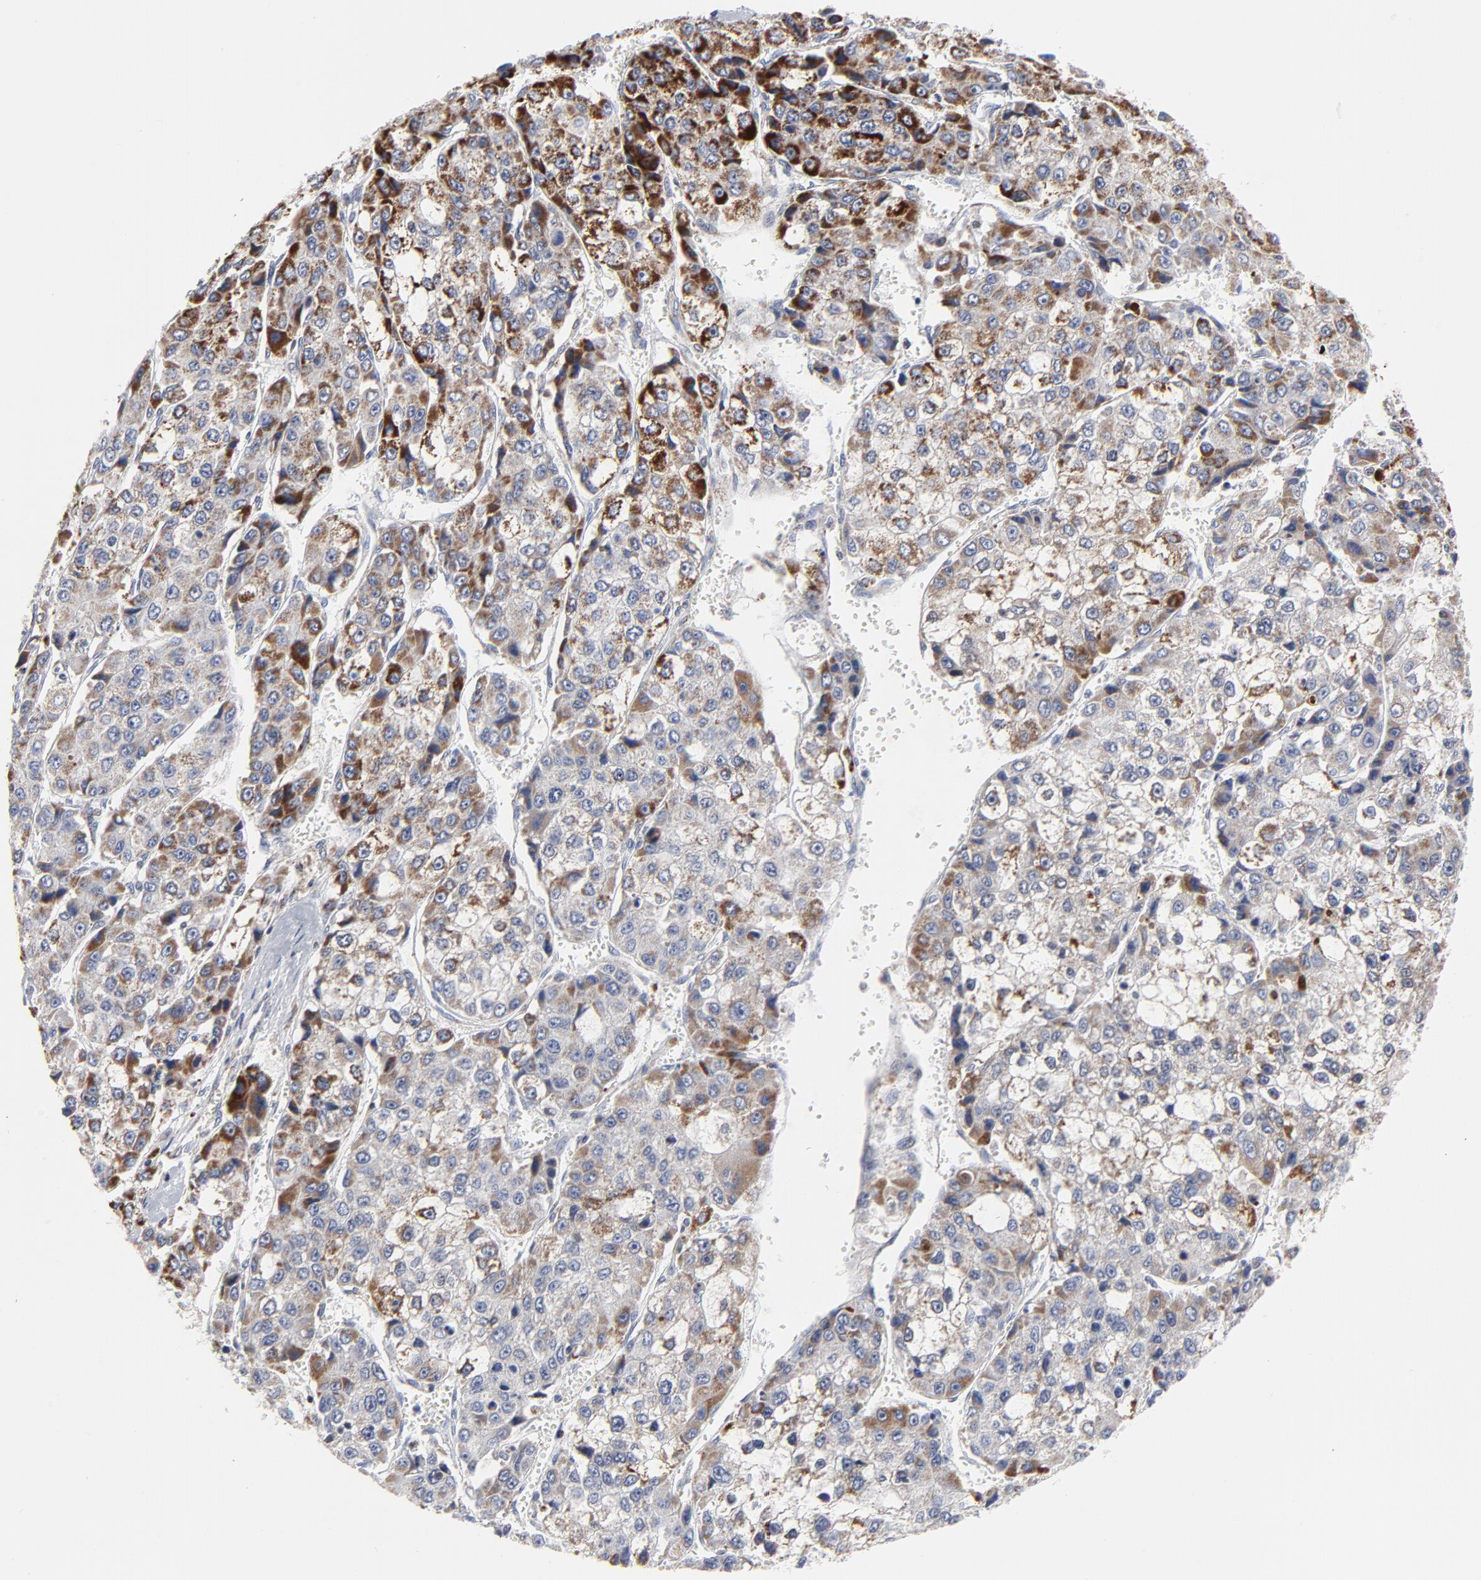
{"staining": {"intensity": "strong", "quantity": ">75%", "location": "cytoplasmic/membranous"}, "tissue": "liver cancer", "cell_type": "Tumor cells", "image_type": "cancer", "snomed": [{"axis": "morphology", "description": "Carcinoma, Hepatocellular, NOS"}, {"axis": "topography", "description": "Liver"}], "caption": "Liver hepatocellular carcinoma stained with IHC displays strong cytoplasmic/membranous staining in approximately >75% of tumor cells. The staining was performed using DAB (3,3'-diaminobenzidine), with brown indicating positive protein expression. Nuclei are stained blue with hematoxylin.", "gene": "TXNRD2", "patient": {"sex": "female", "age": 66}}